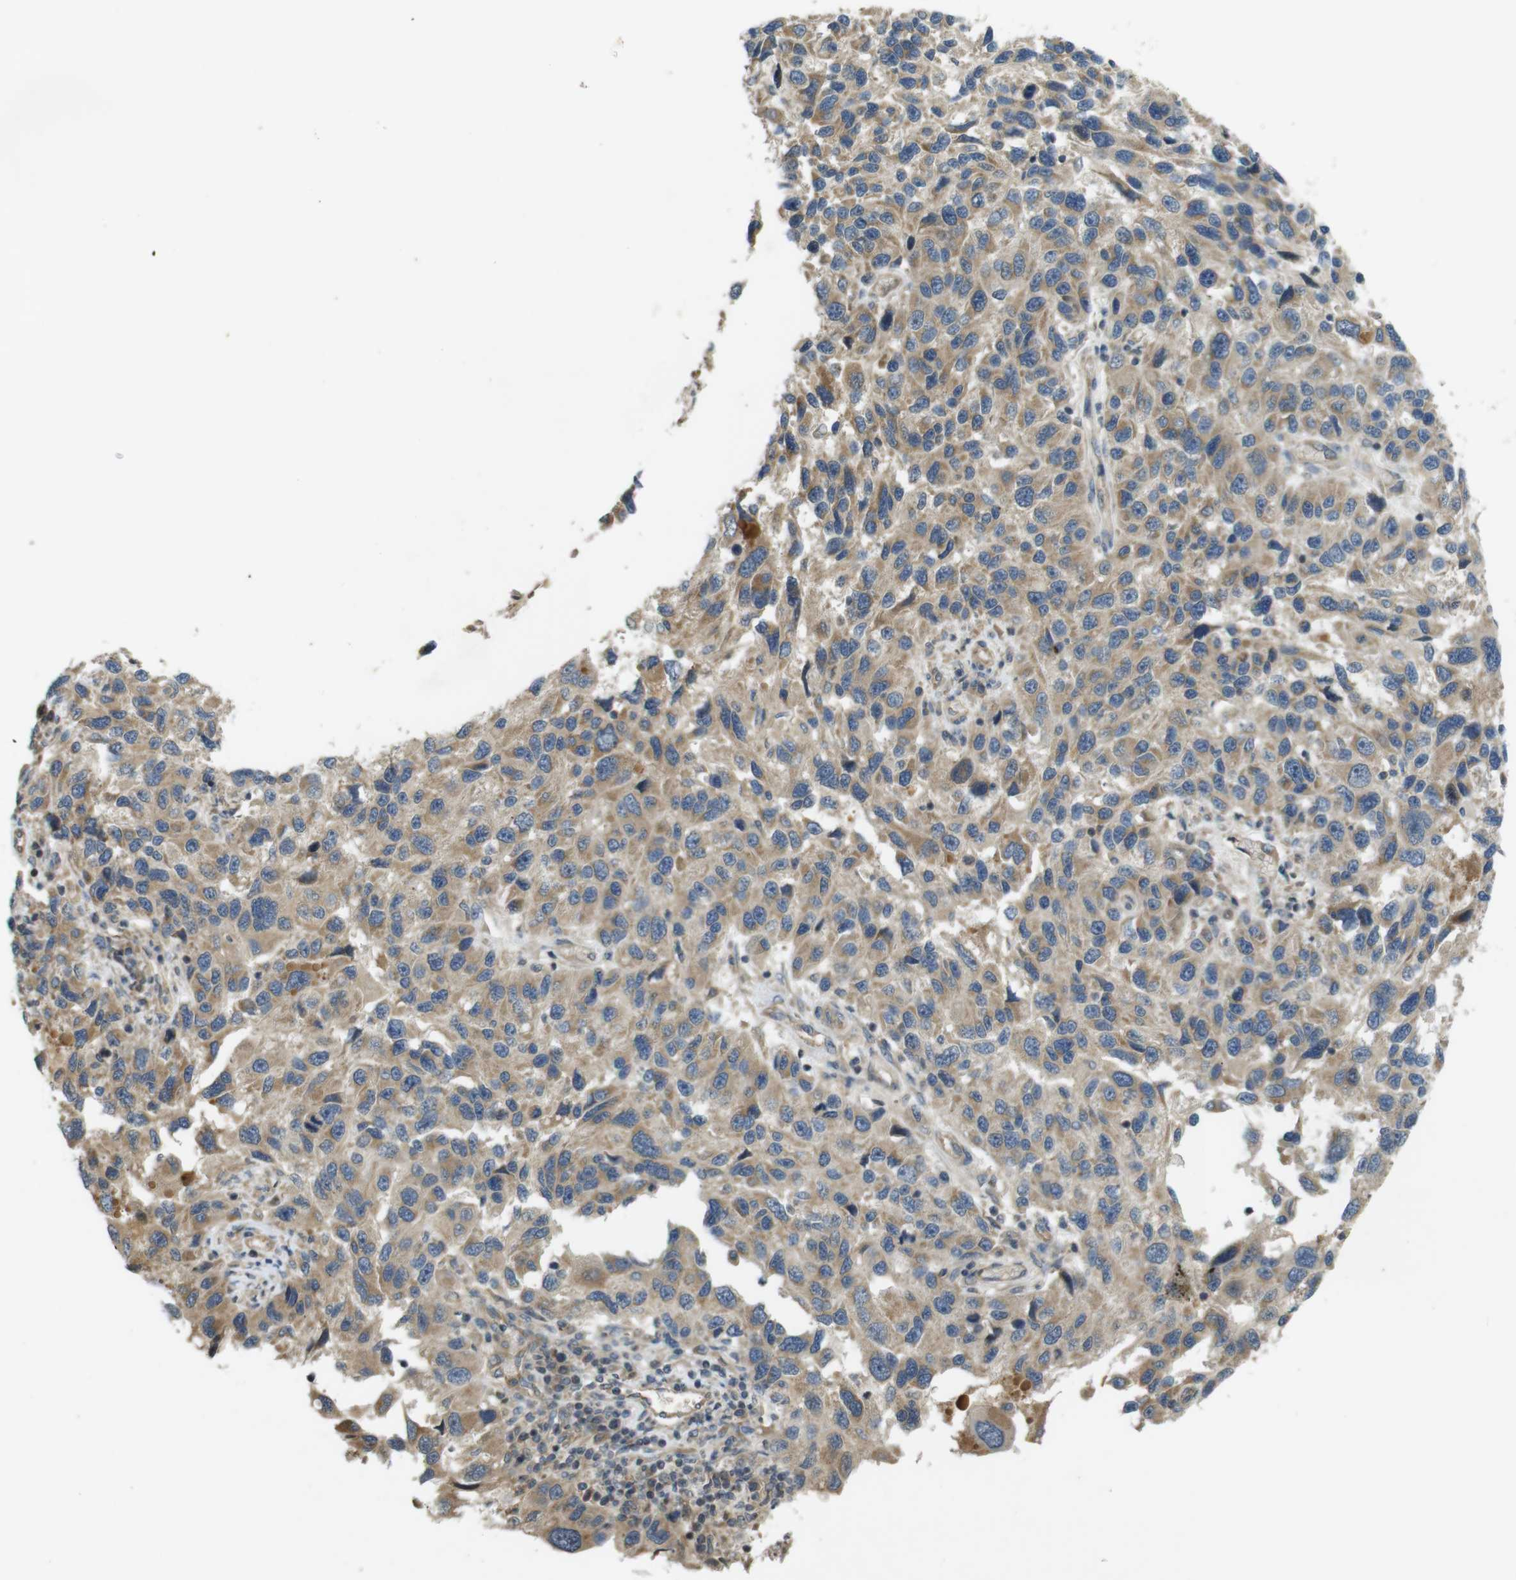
{"staining": {"intensity": "moderate", "quantity": "25%-75%", "location": "cytoplasmic/membranous"}, "tissue": "melanoma", "cell_type": "Tumor cells", "image_type": "cancer", "snomed": [{"axis": "morphology", "description": "Malignant melanoma, NOS"}, {"axis": "topography", "description": "Skin"}], "caption": "Human malignant melanoma stained with a protein marker exhibits moderate staining in tumor cells.", "gene": "CLTC", "patient": {"sex": "male", "age": 53}}